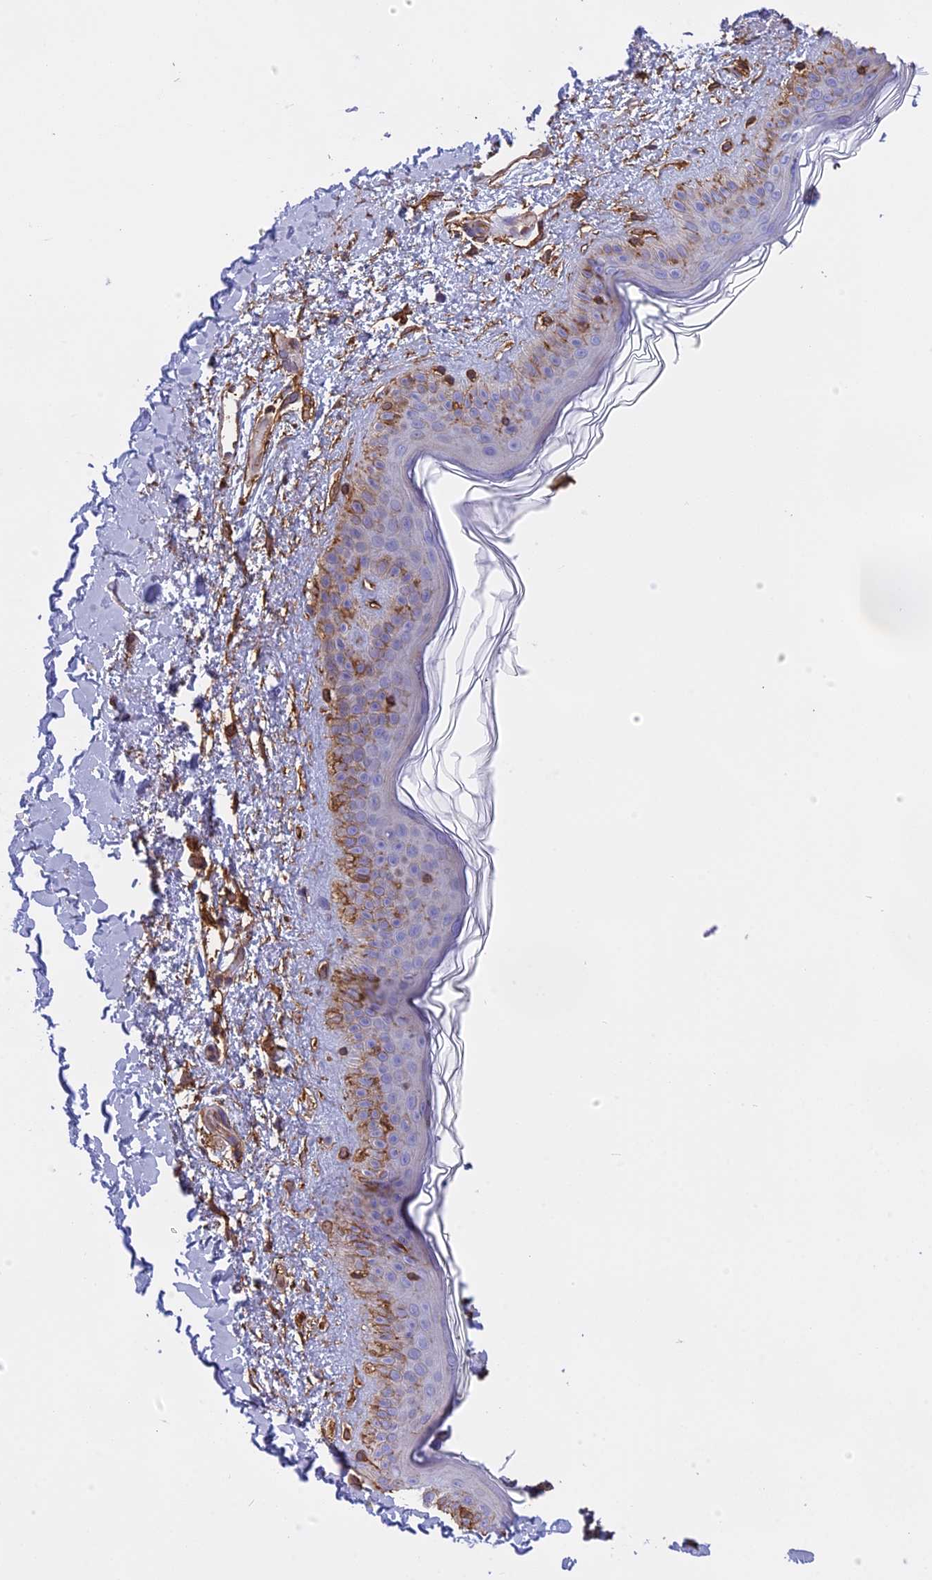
{"staining": {"intensity": "moderate", "quantity": ">75%", "location": "cytoplasmic/membranous"}, "tissue": "skin", "cell_type": "Fibroblasts", "image_type": "normal", "snomed": [{"axis": "morphology", "description": "Normal tissue, NOS"}, {"axis": "topography", "description": "Skin"}], "caption": "IHC micrograph of benign skin stained for a protein (brown), which reveals medium levels of moderate cytoplasmic/membranous staining in approximately >75% of fibroblasts.", "gene": "TMEM255B", "patient": {"sex": "female", "age": 58}}